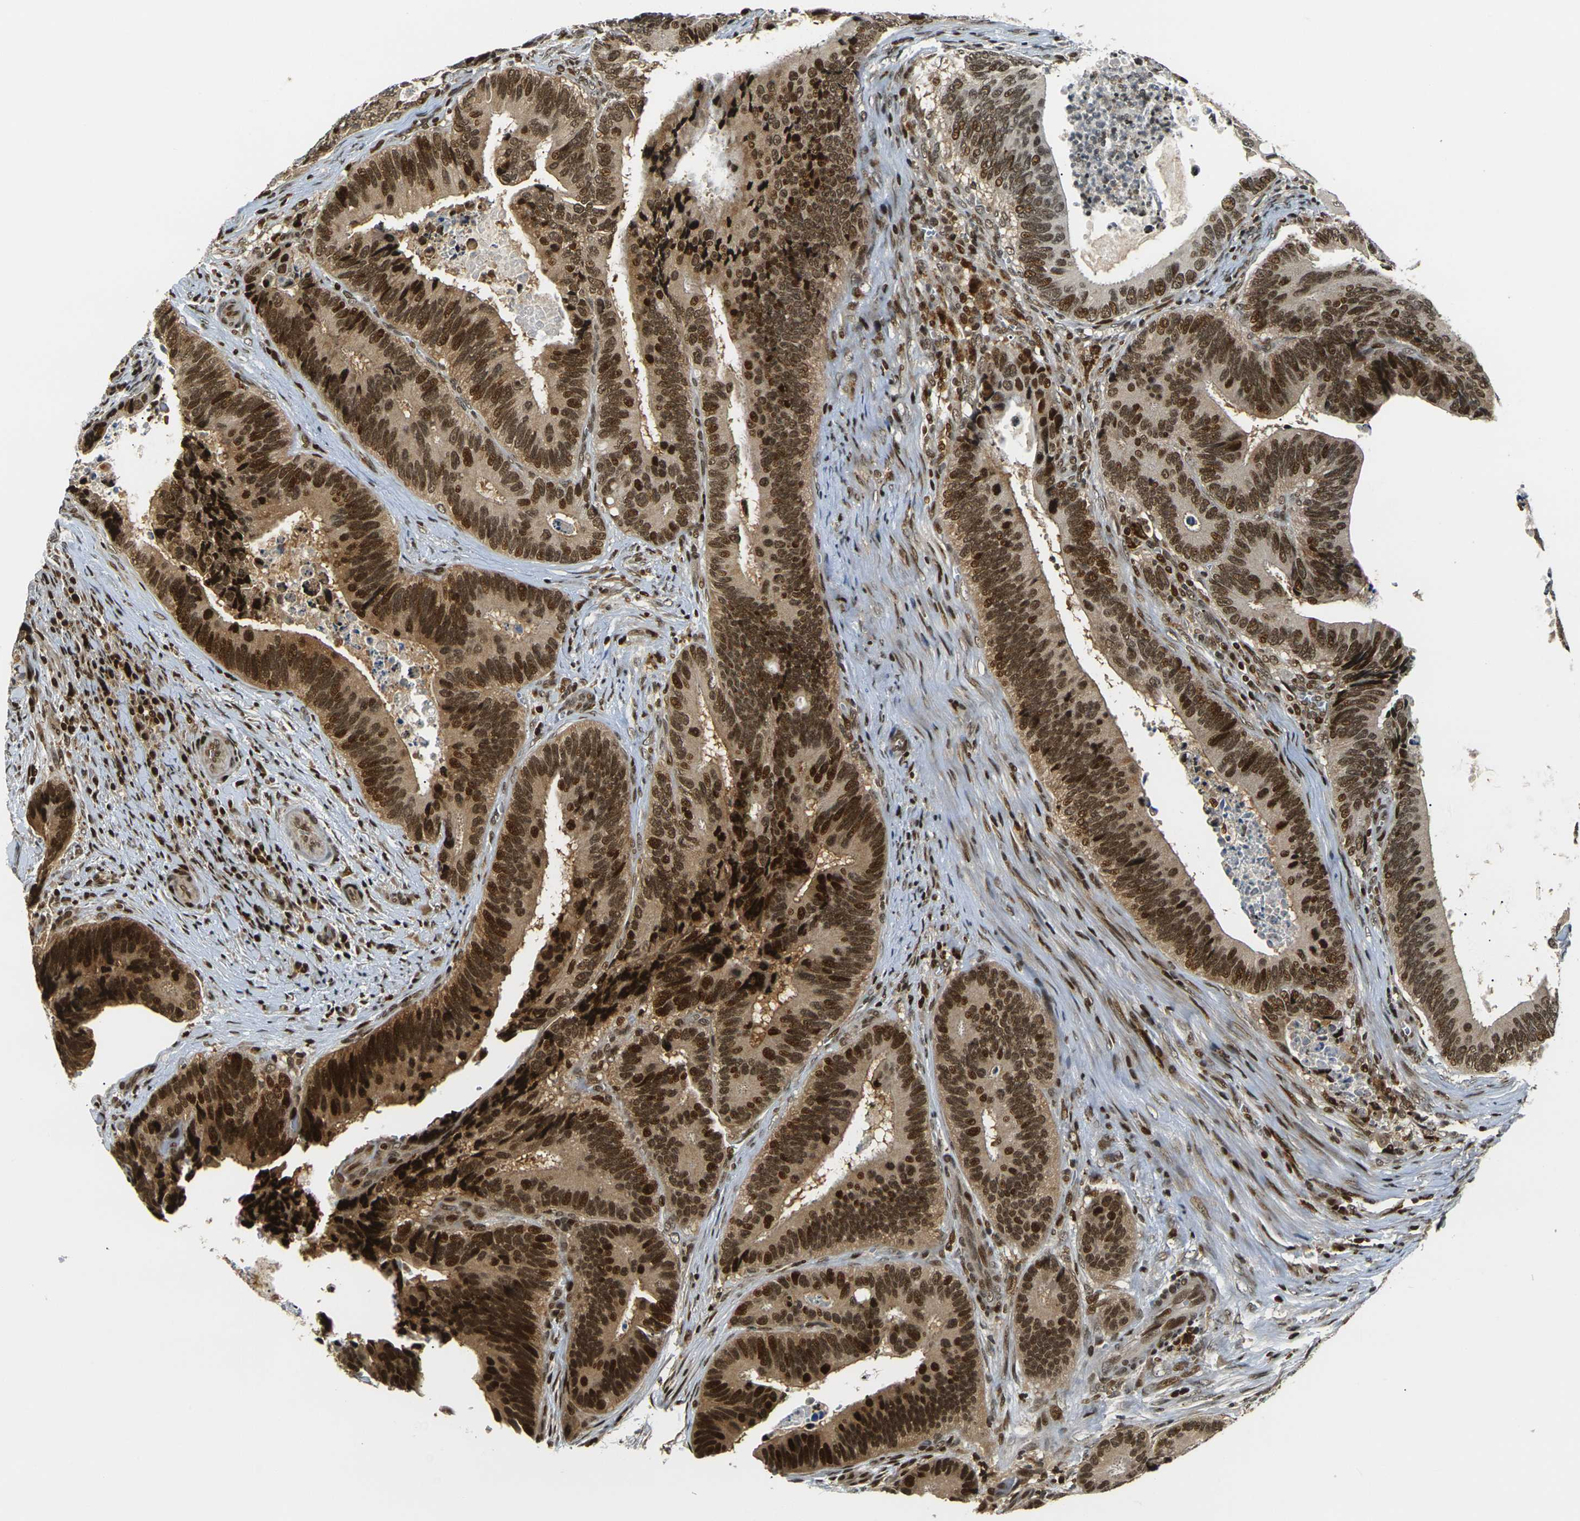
{"staining": {"intensity": "strong", "quantity": ">75%", "location": "cytoplasmic/membranous,nuclear"}, "tissue": "colorectal cancer", "cell_type": "Tumor cells", "image_type": "cancer", "snomed": [{"axis": "morphology", "description": "Inflammation, NOS"}, {"axis": "morphology", "description": "Adenocarcinoma, NOS"}, {"axis": "topography", "description": "Colon"}], "caption": "Immunohistochemical staining of human colorectal adenocarcinoma displays strong cytoplasmic/membranous and nuclear protein expression in about >75% of tumor cells.", "gene": "ACTL6A", "patient": {"sex": "male", "age": 72}}